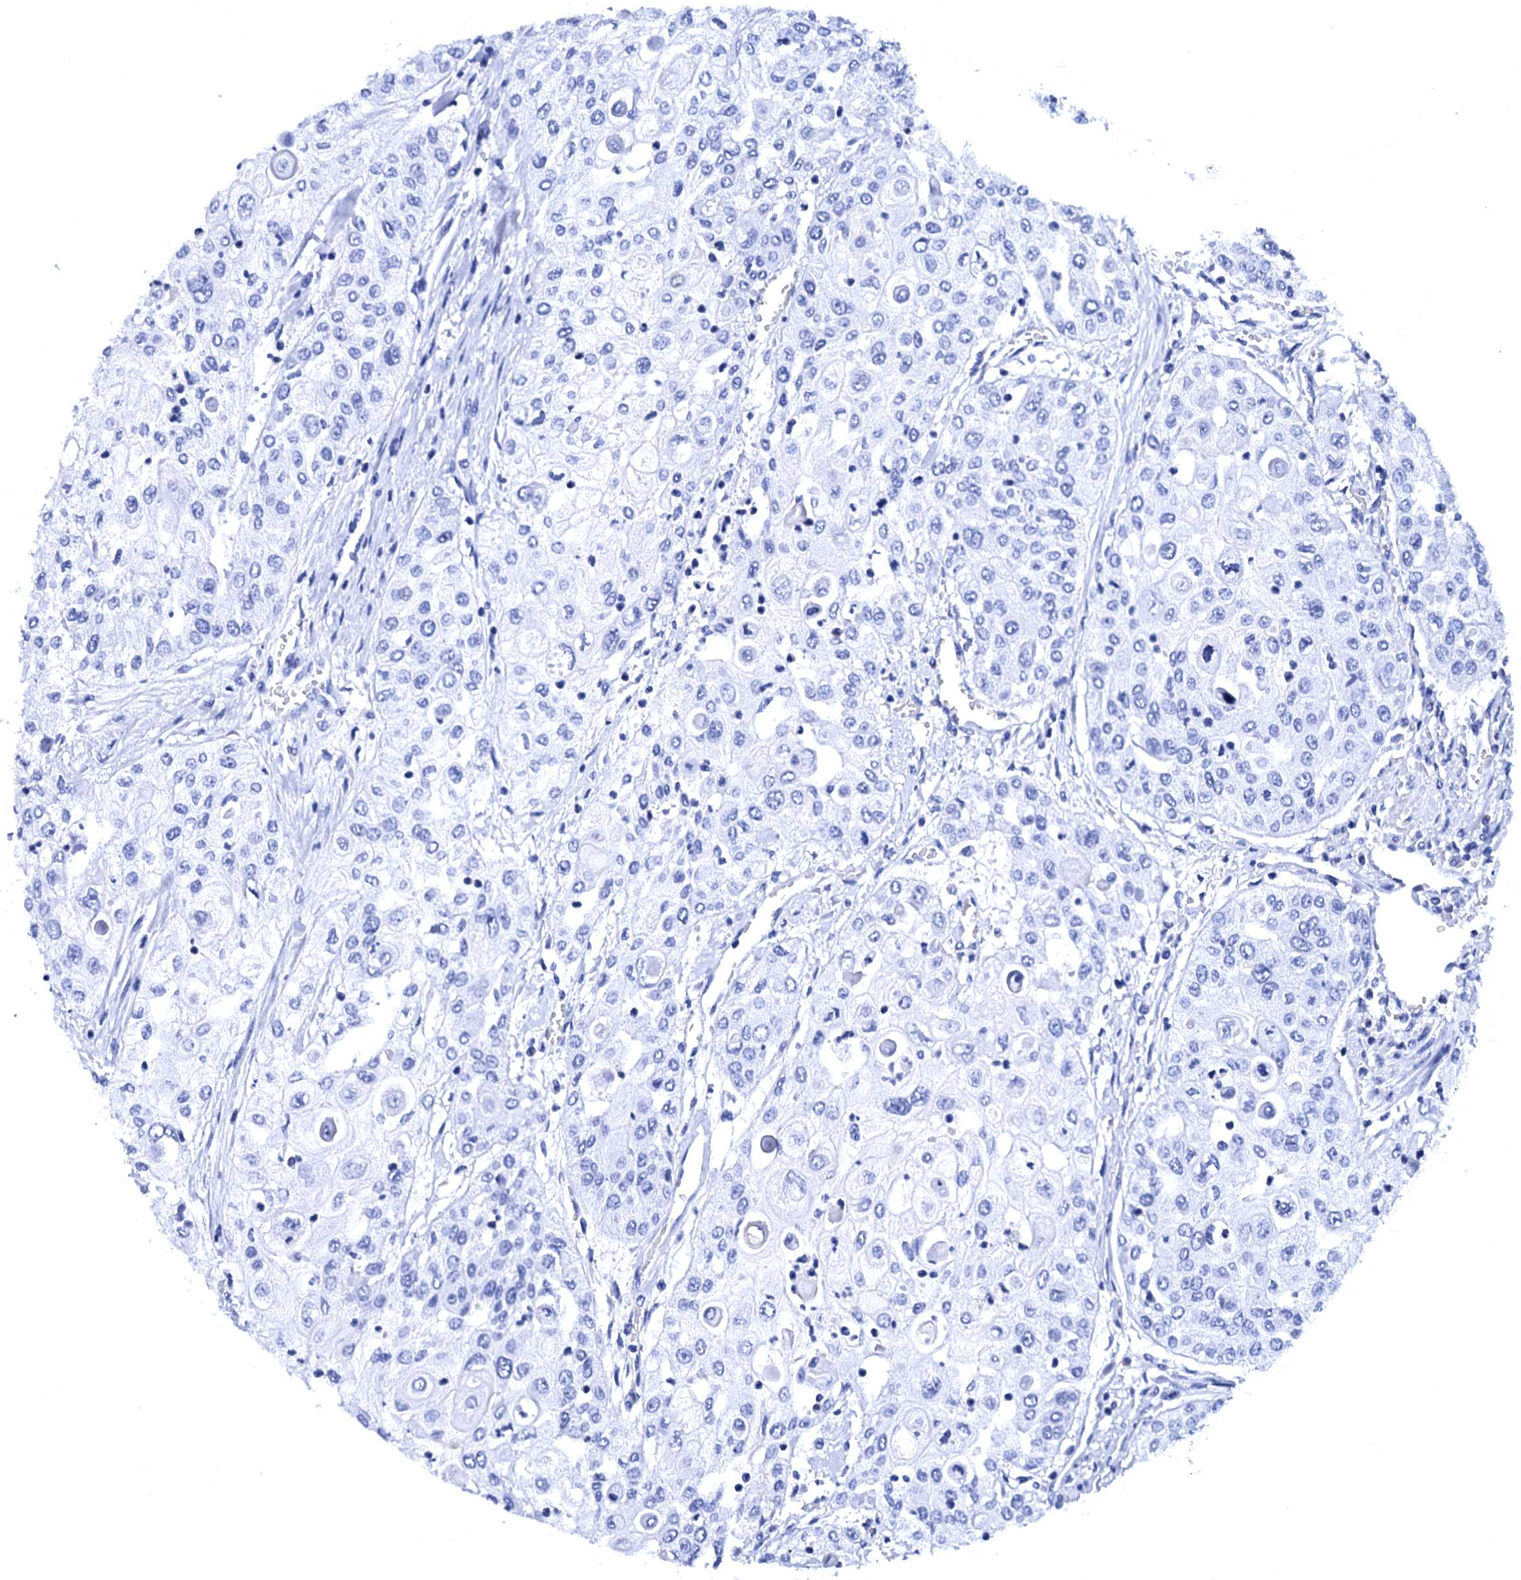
{"staining": {"intensity": "negative", "quantity": "none", "location": "none"}, "tissue": "urothelial cancer", "cell_type": "Tumor cells", "image_type": "cancer", "snomed": [{"axis": "morphology", "description": "Urothelial carcinoma, High grade"}, {"axis": "topography", "description": "Urinary bladder"}], "caption": "DAB immunohistochemical staining of urothelial cancer exhibits no significant staining in tumor cells. The staining was performed using DAB (3,3'-diaminobenzidine) to visualize the protein expression in brown, while the nuclei were stained in blue with hematoxylin (Magnification: 20x).", "gene": "MYBPC3", "patient": {"sex": "female", "age": 79}}